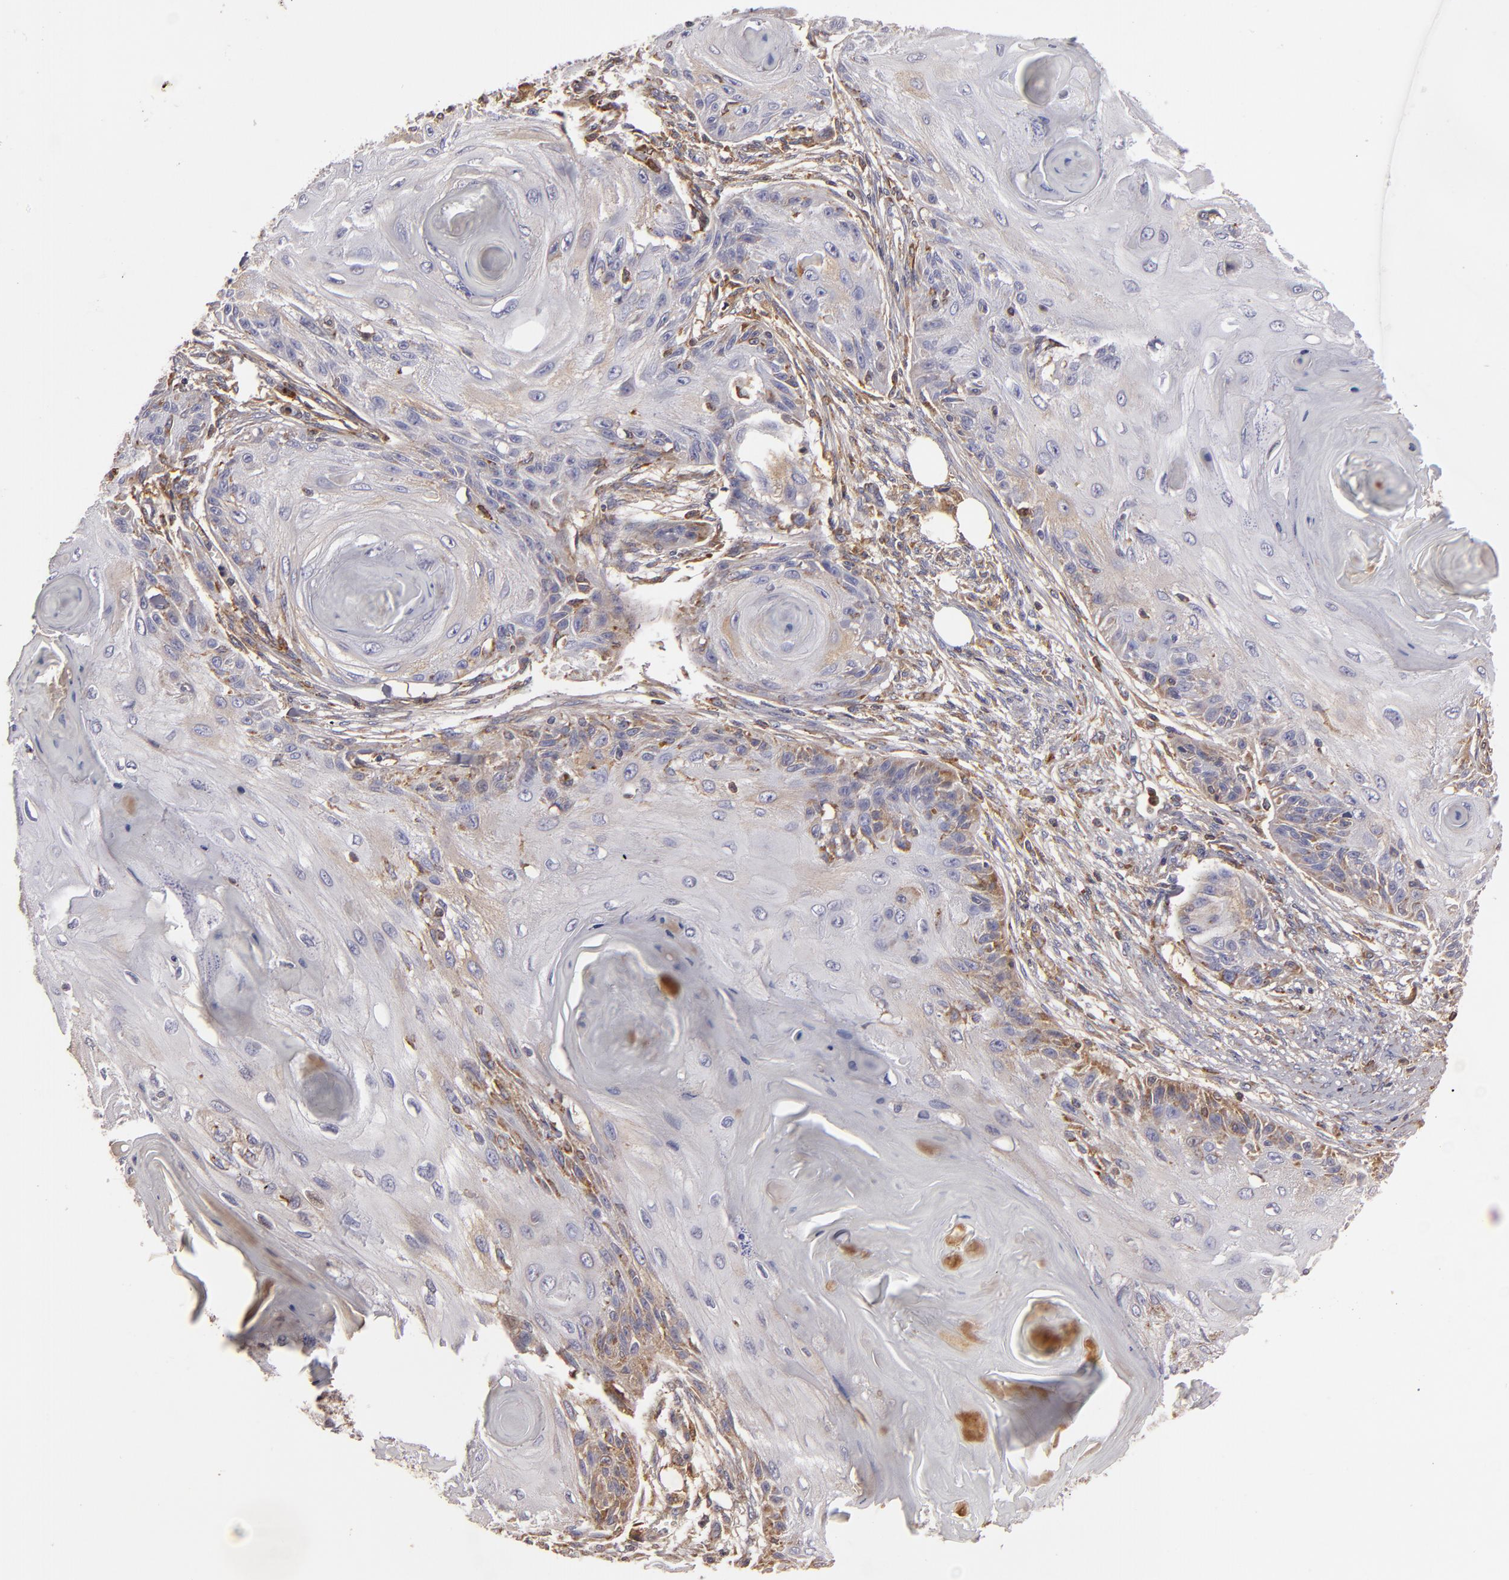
{"staining": {"intensity": "weak", "quantity": "25%-75%", "location": "cytoplasmic/membranous"}, "tissue": "skin cancer", "cell_type": "Tumor cells", "image_type": "cancer", "snomed": [{"axis": "morphology", "description": "Squamous cell carcinoma, NOS"}, {"axis": "topography", "description": "Skin"}], "caption": "Squamous cell carcinoma (skin) stained with a brown dye displays weak cytoplasmic/membranous positive staining in about 25%-75% of tumor cells.", "gene": "CFB", "patient": {"sex": "female", "age": 88}}